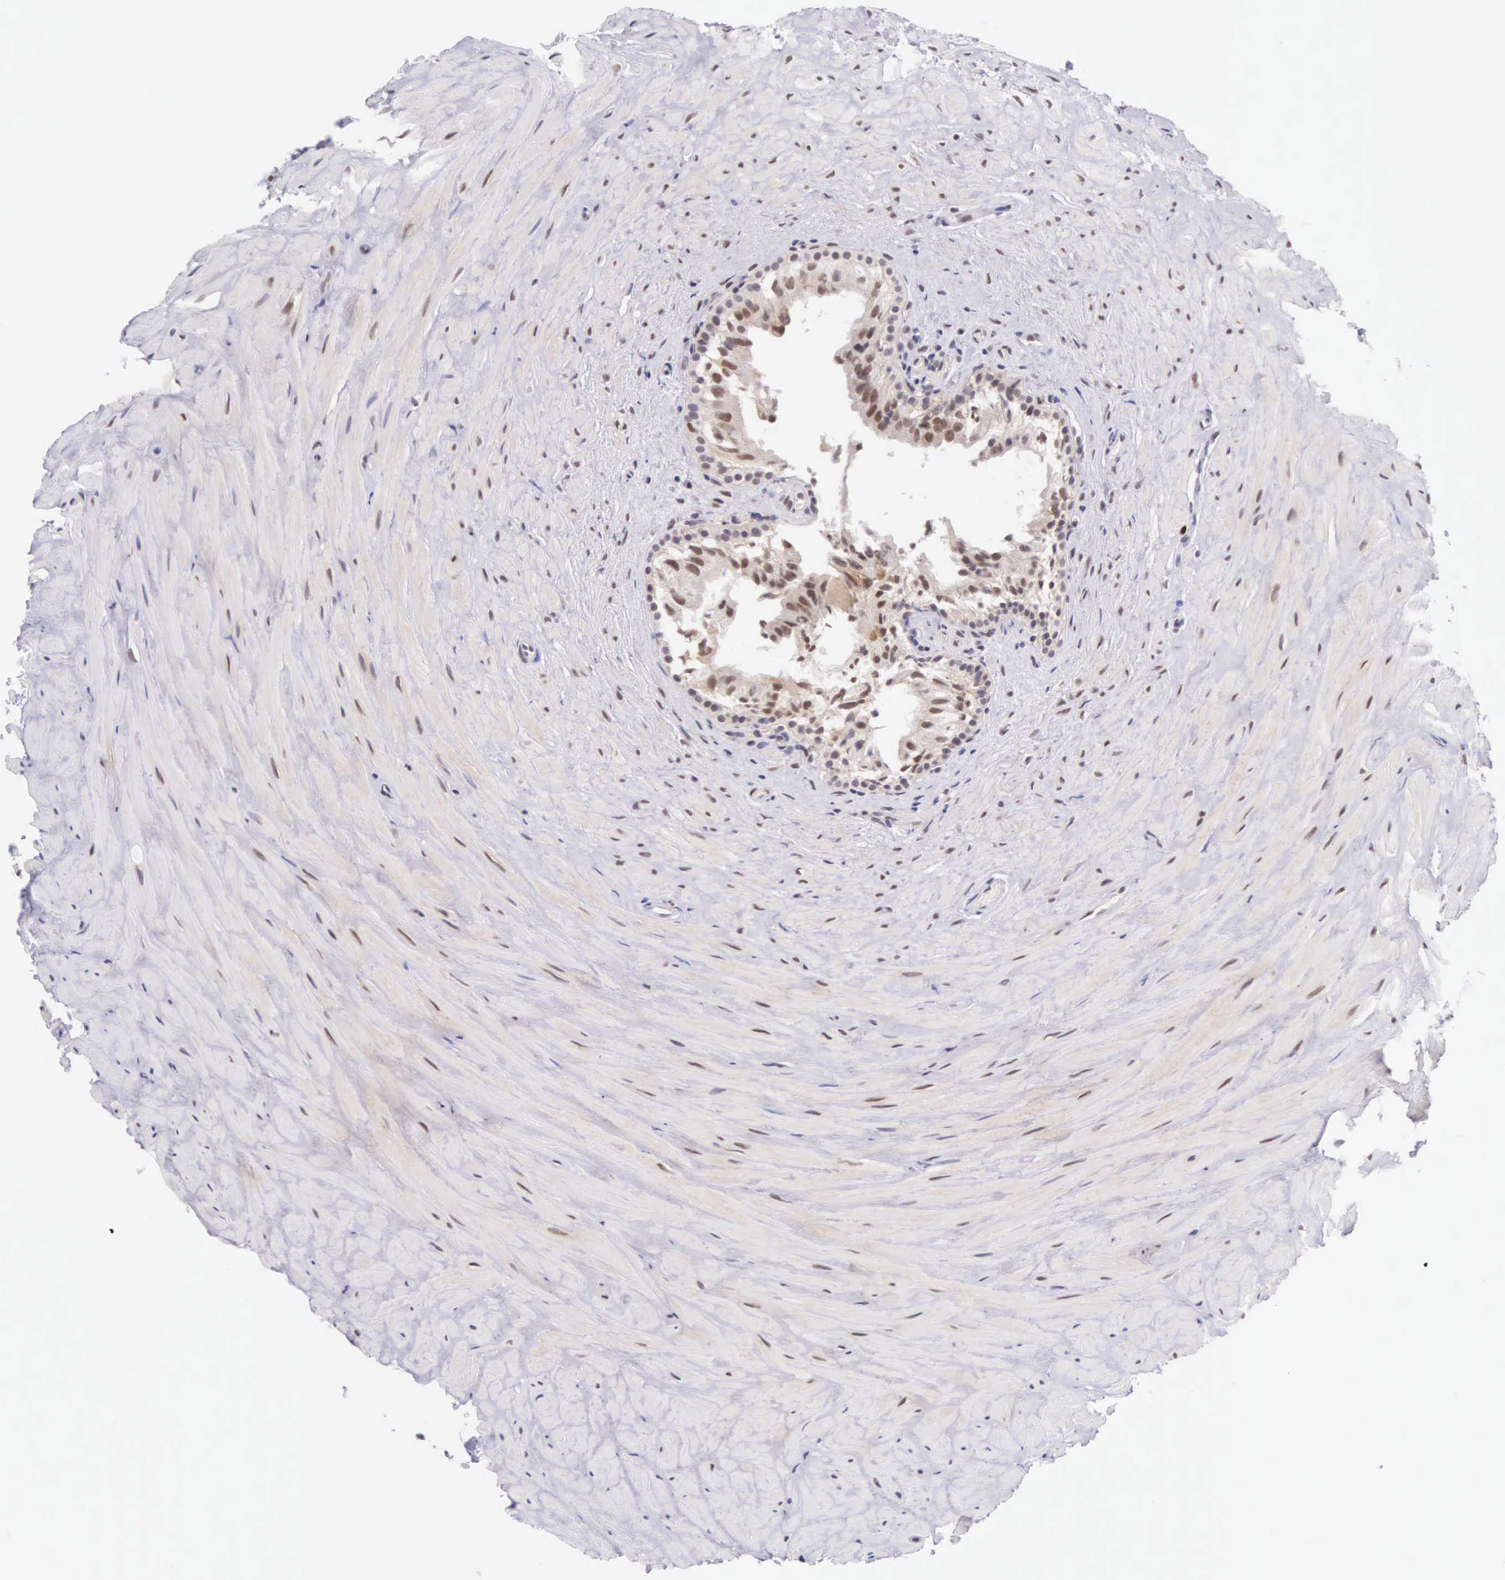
{"staining": {"intensity": "strong", "quantity": ">75%", "location": "nuclear"}, "tissue": "epididymis", "cell_type": "Glandular cells", "image_type": "normal", "snomed": [{"axis": "morphology", "description": "Normal tissue, NOS"}, {"axis": "topography", "description": "Epididymis"}], "caption": "DAB immunohistochemical staining of normal human epididymis reveals strong nuclear protein positivity in about >75% of glandular cells. (IHC, brightfield microscopy, high magnification).", "gene": "CCDC117", "patient": {"sex": "male", "age": 35}}